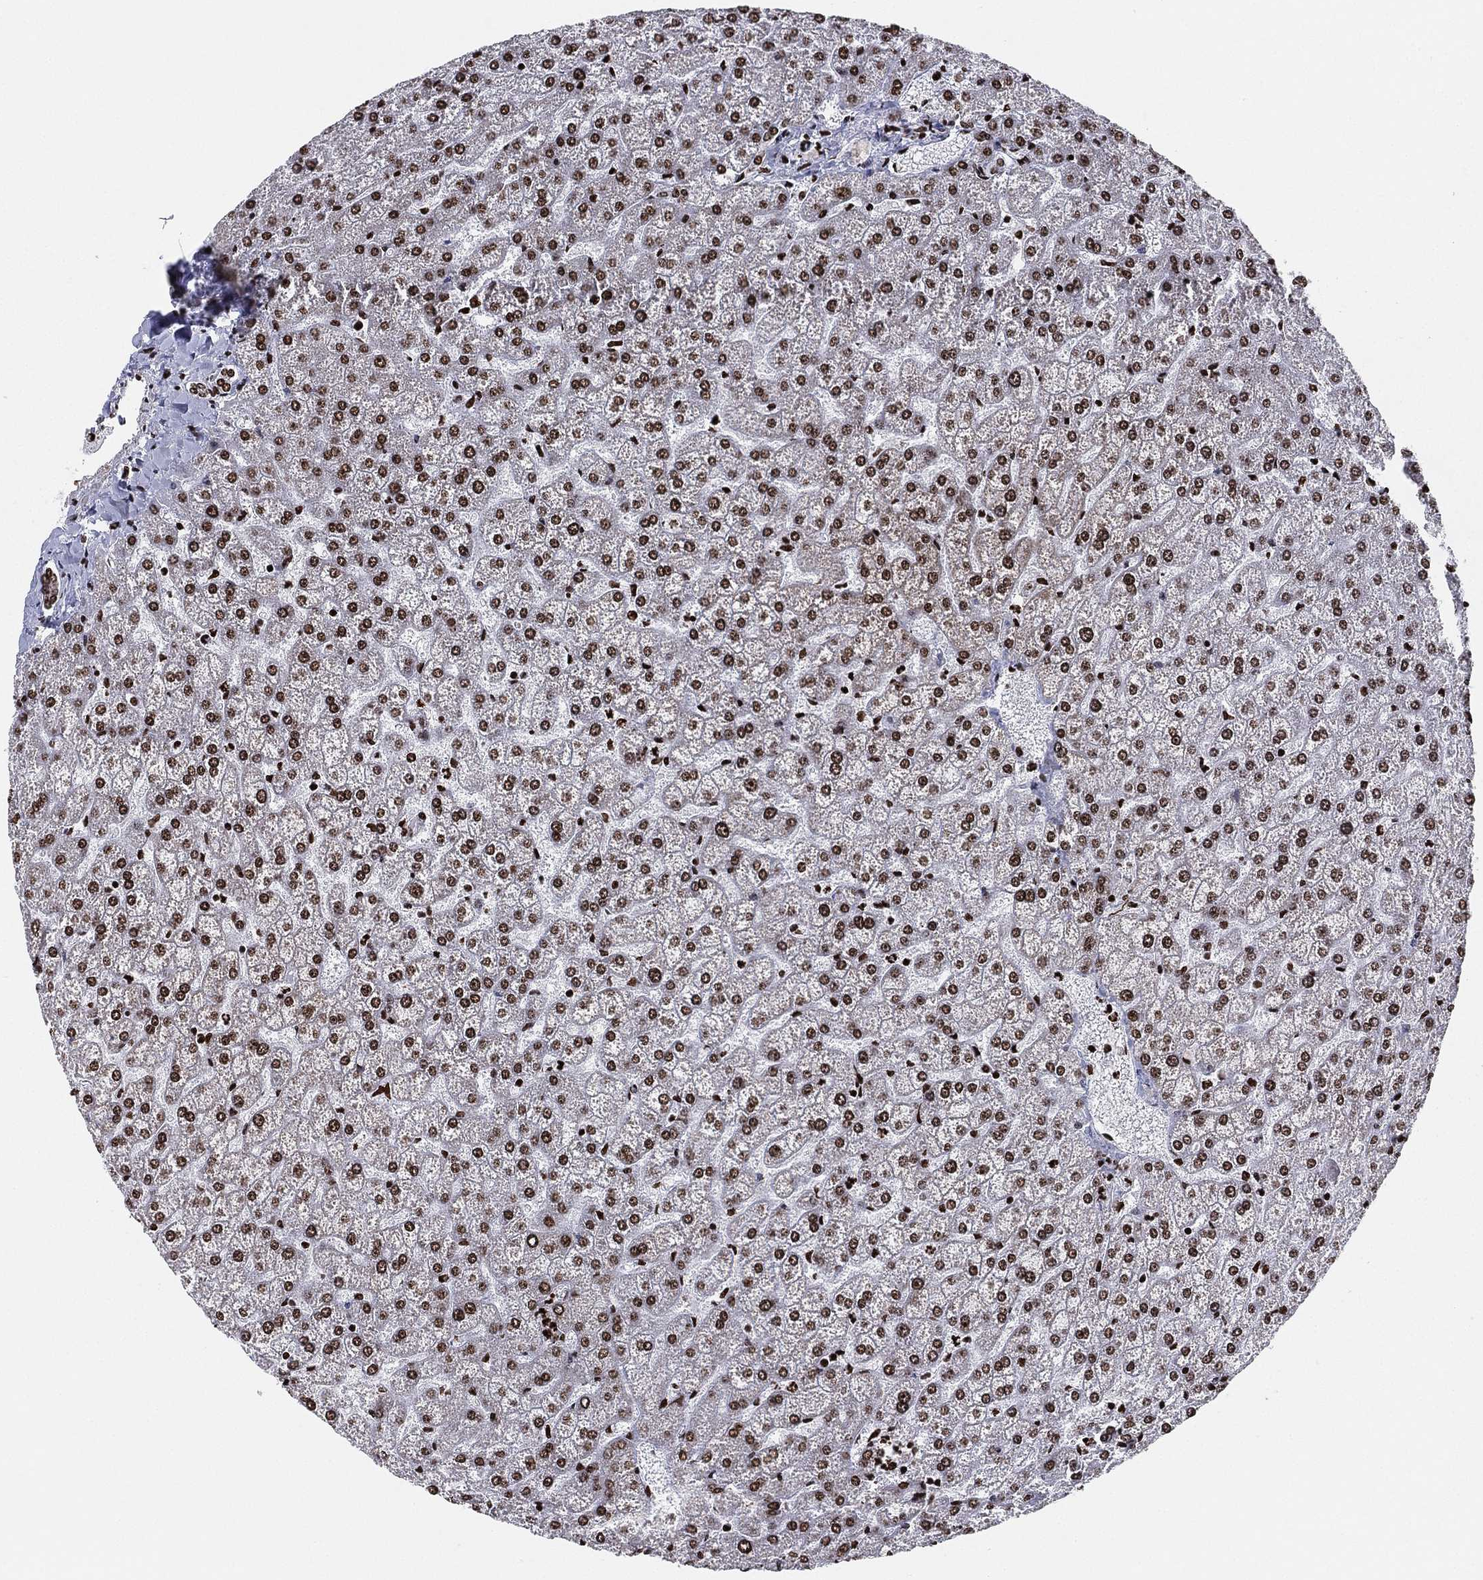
{"staining": {"intensity": "moderate", "quantity": ">75%", "location": "nuclear"}, "tissue": "liver", "cell_type": "Cholangiocytes", "image_type": "normal", "snomed": [{"axis": "morphology", "description": "Normal tissue, NOS"}, {"axis": "topography", "description": "Liver"}], "caption": "Human liver stained with a brown dye displays moderate nuclear positive staining in approximately >75% of cholangiocytes.", "gene": "MFSD14A", "patient": {"sex": "female", "age": 32}}